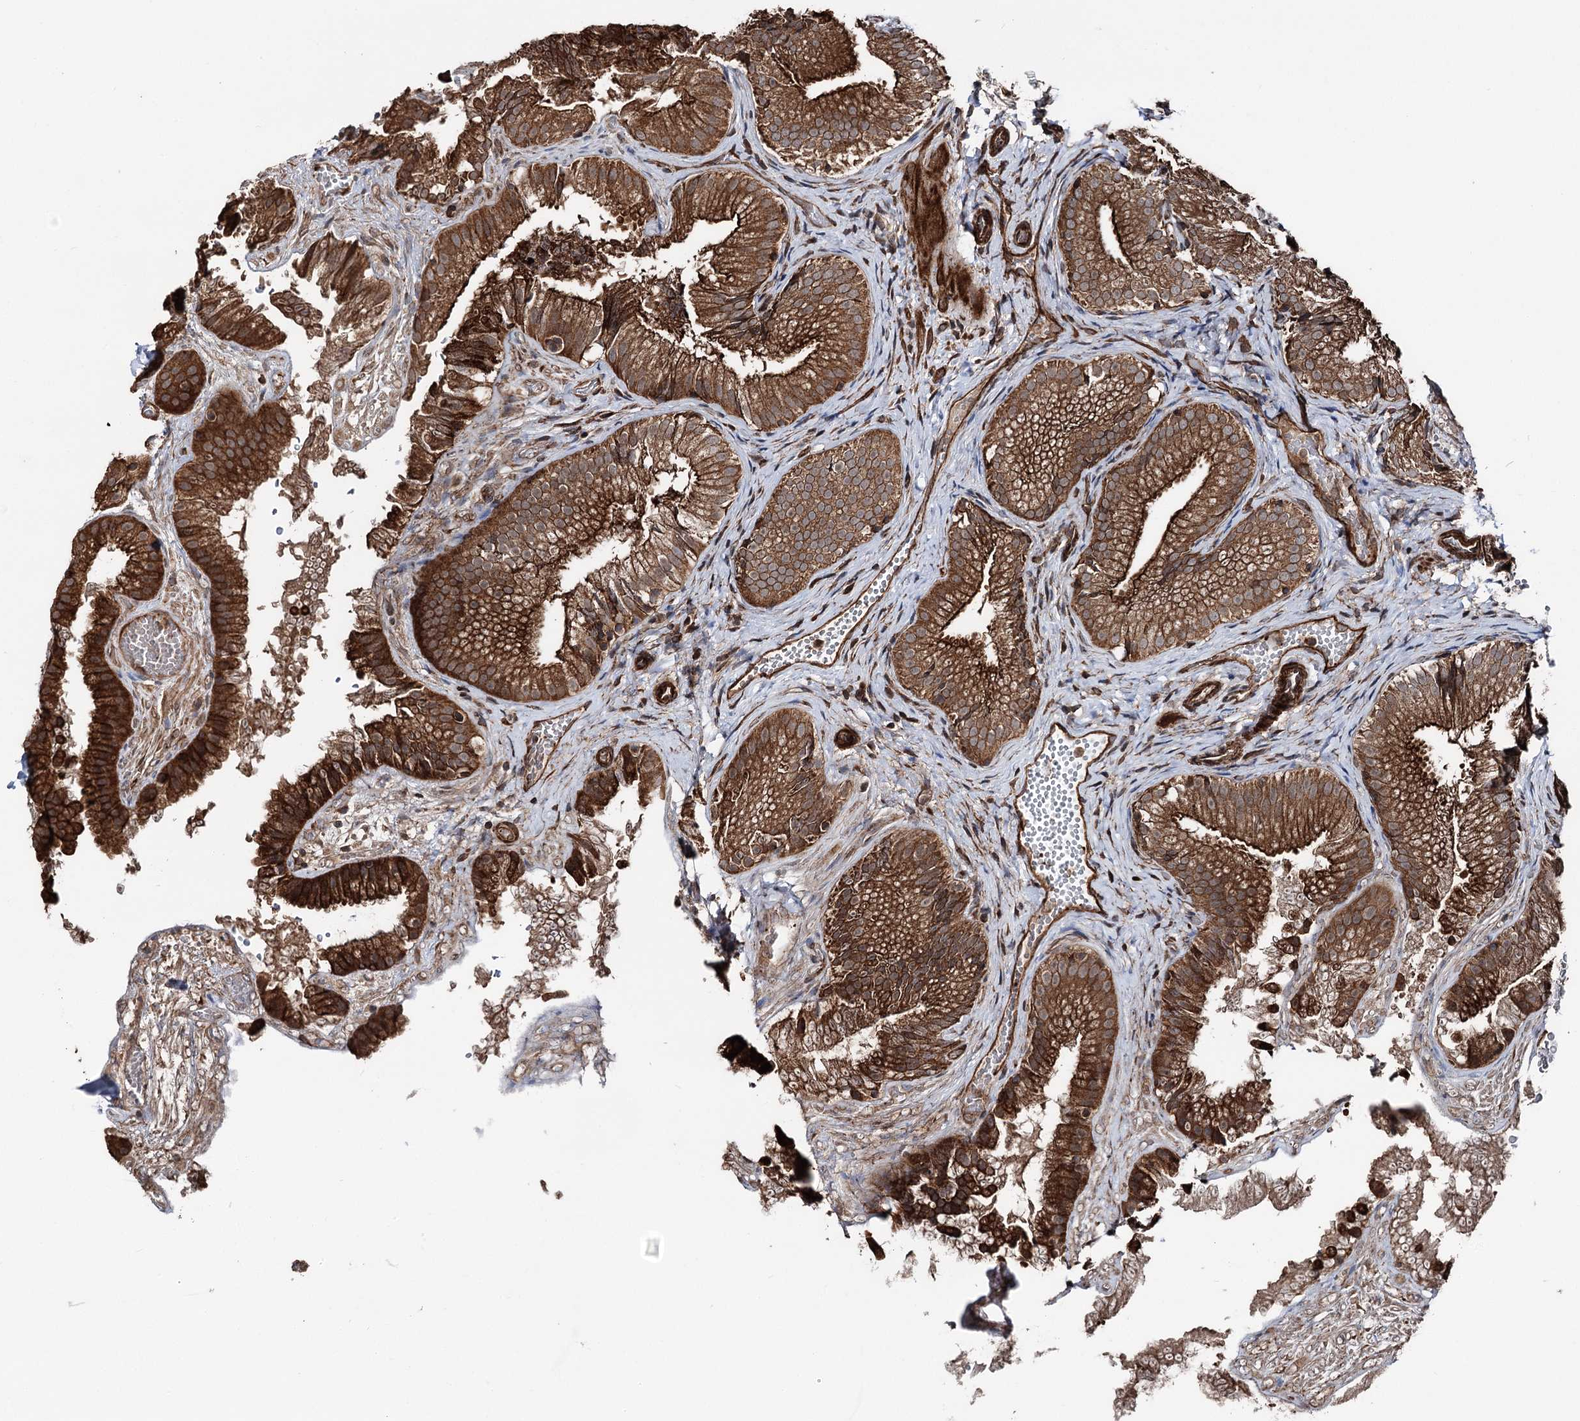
{"staining": {"intensity": "strong", "quantity": ">75%", "location": "cytoplasmic/membranous"}, "tissue": "gallbladder", "cell_type": "Glandular cells", "image_type": "normal", "snomed": [{"axis": "morphology", "description": "Normal tissue, NOS"}, {"axis": "topography", "description": "Gallbladder"}], "caption": "Immunohistochemistry of benign gallbladder reveals high levels of strong cytoplasmic/membranous positivity in about >75% of glandular cells.", "gene": "ITFG2", "patient": {"sex": "female", "age": 30}}